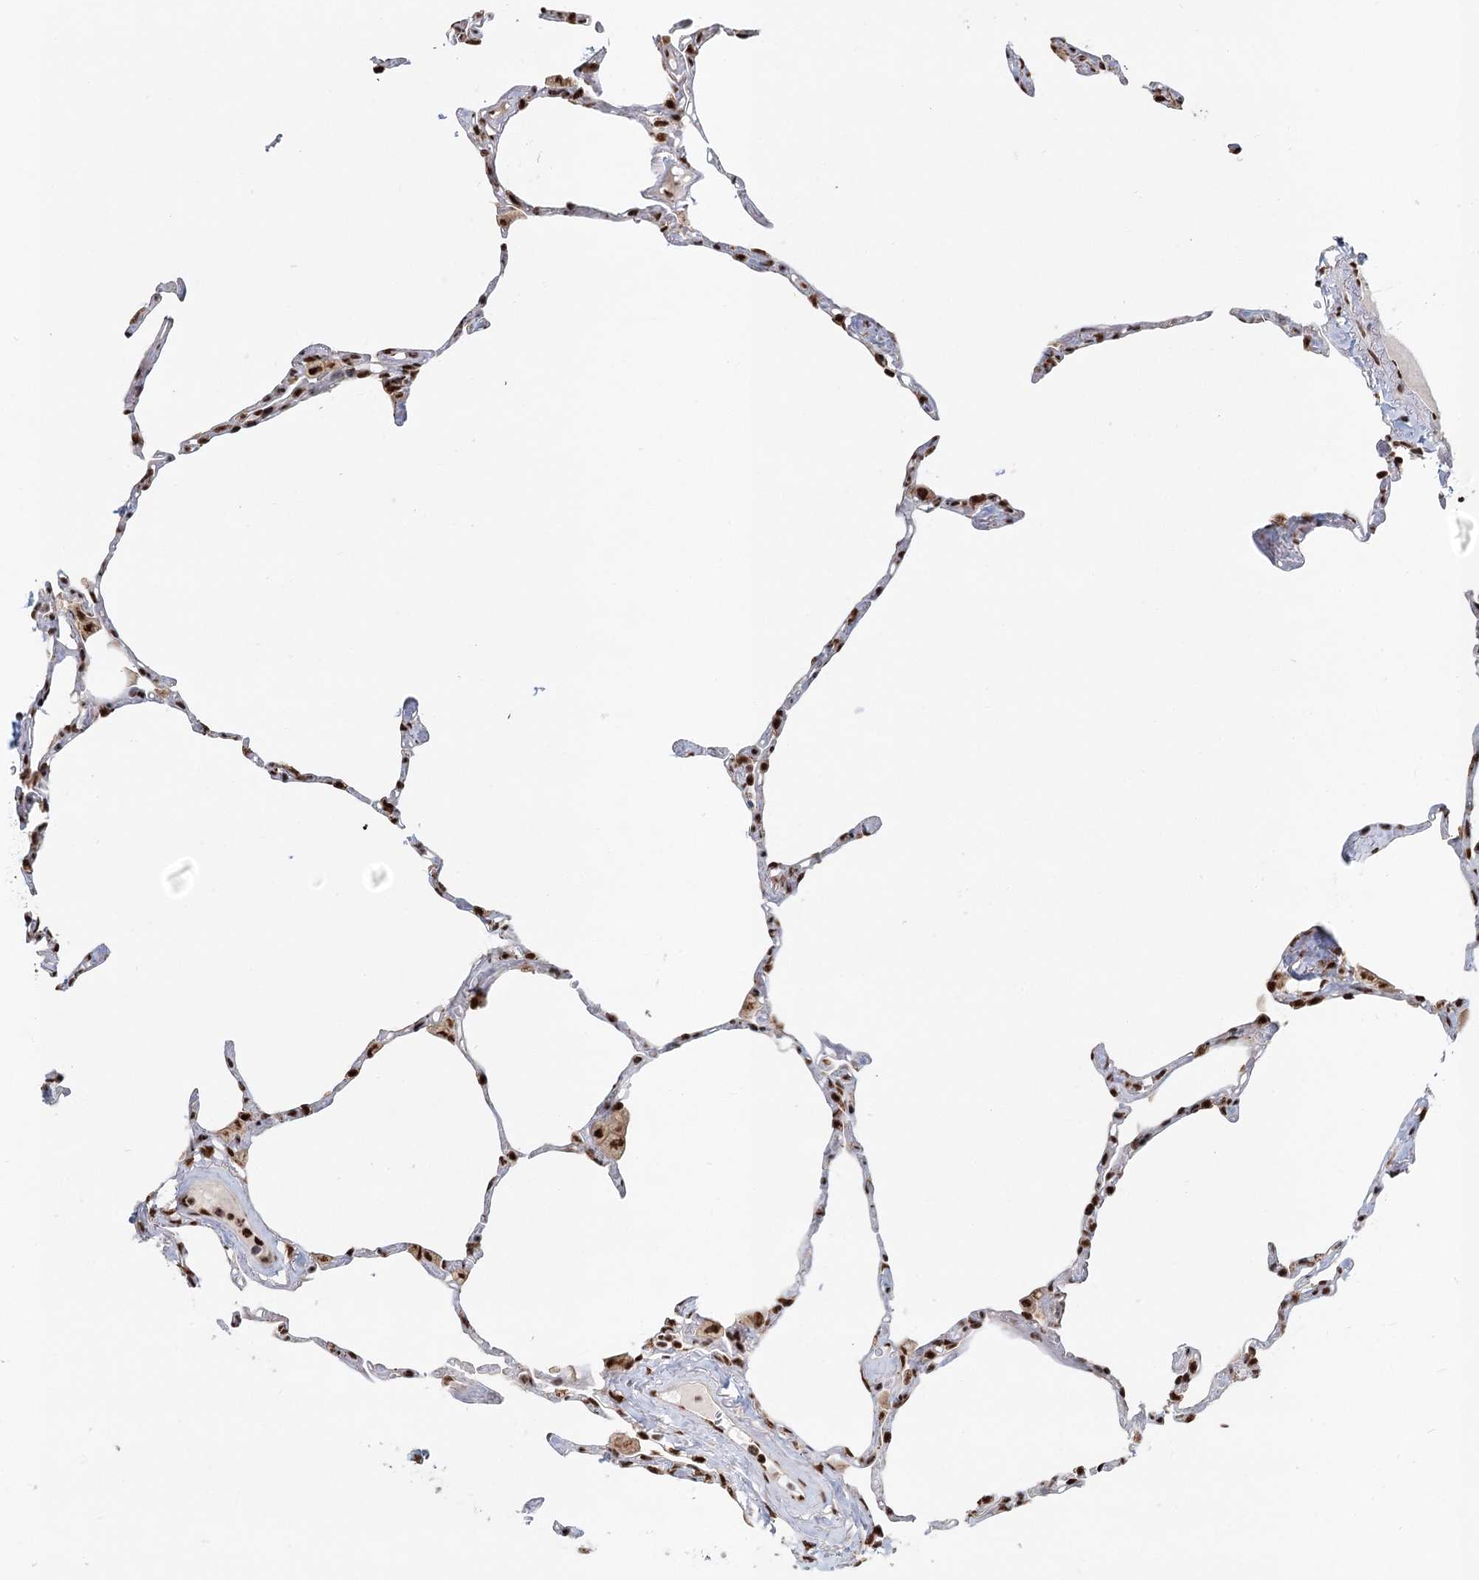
{"staining": {"intensity": "strong", "quantity": "25%-75%", "location": "nuclear"}, "tissue": "lung", "cell_type": "Alveolar cells", "image_type": "normal", "snomed": [{"axis": "morphology", "description": "Normal tissue, NOS"}, {"axis": "topography", "description": "Lung"}], "caption": "Protein analysis of unremarkable lung demonstrates strong nuclear expression in about 25%-75% of alveolar cells. (Stains: DAB in brown, nuclei in blue, Microscopy: brightfield microscopy at high magnification).", "gene": "GPALPP1", "patient": {"sex": "male", "age": 65}}